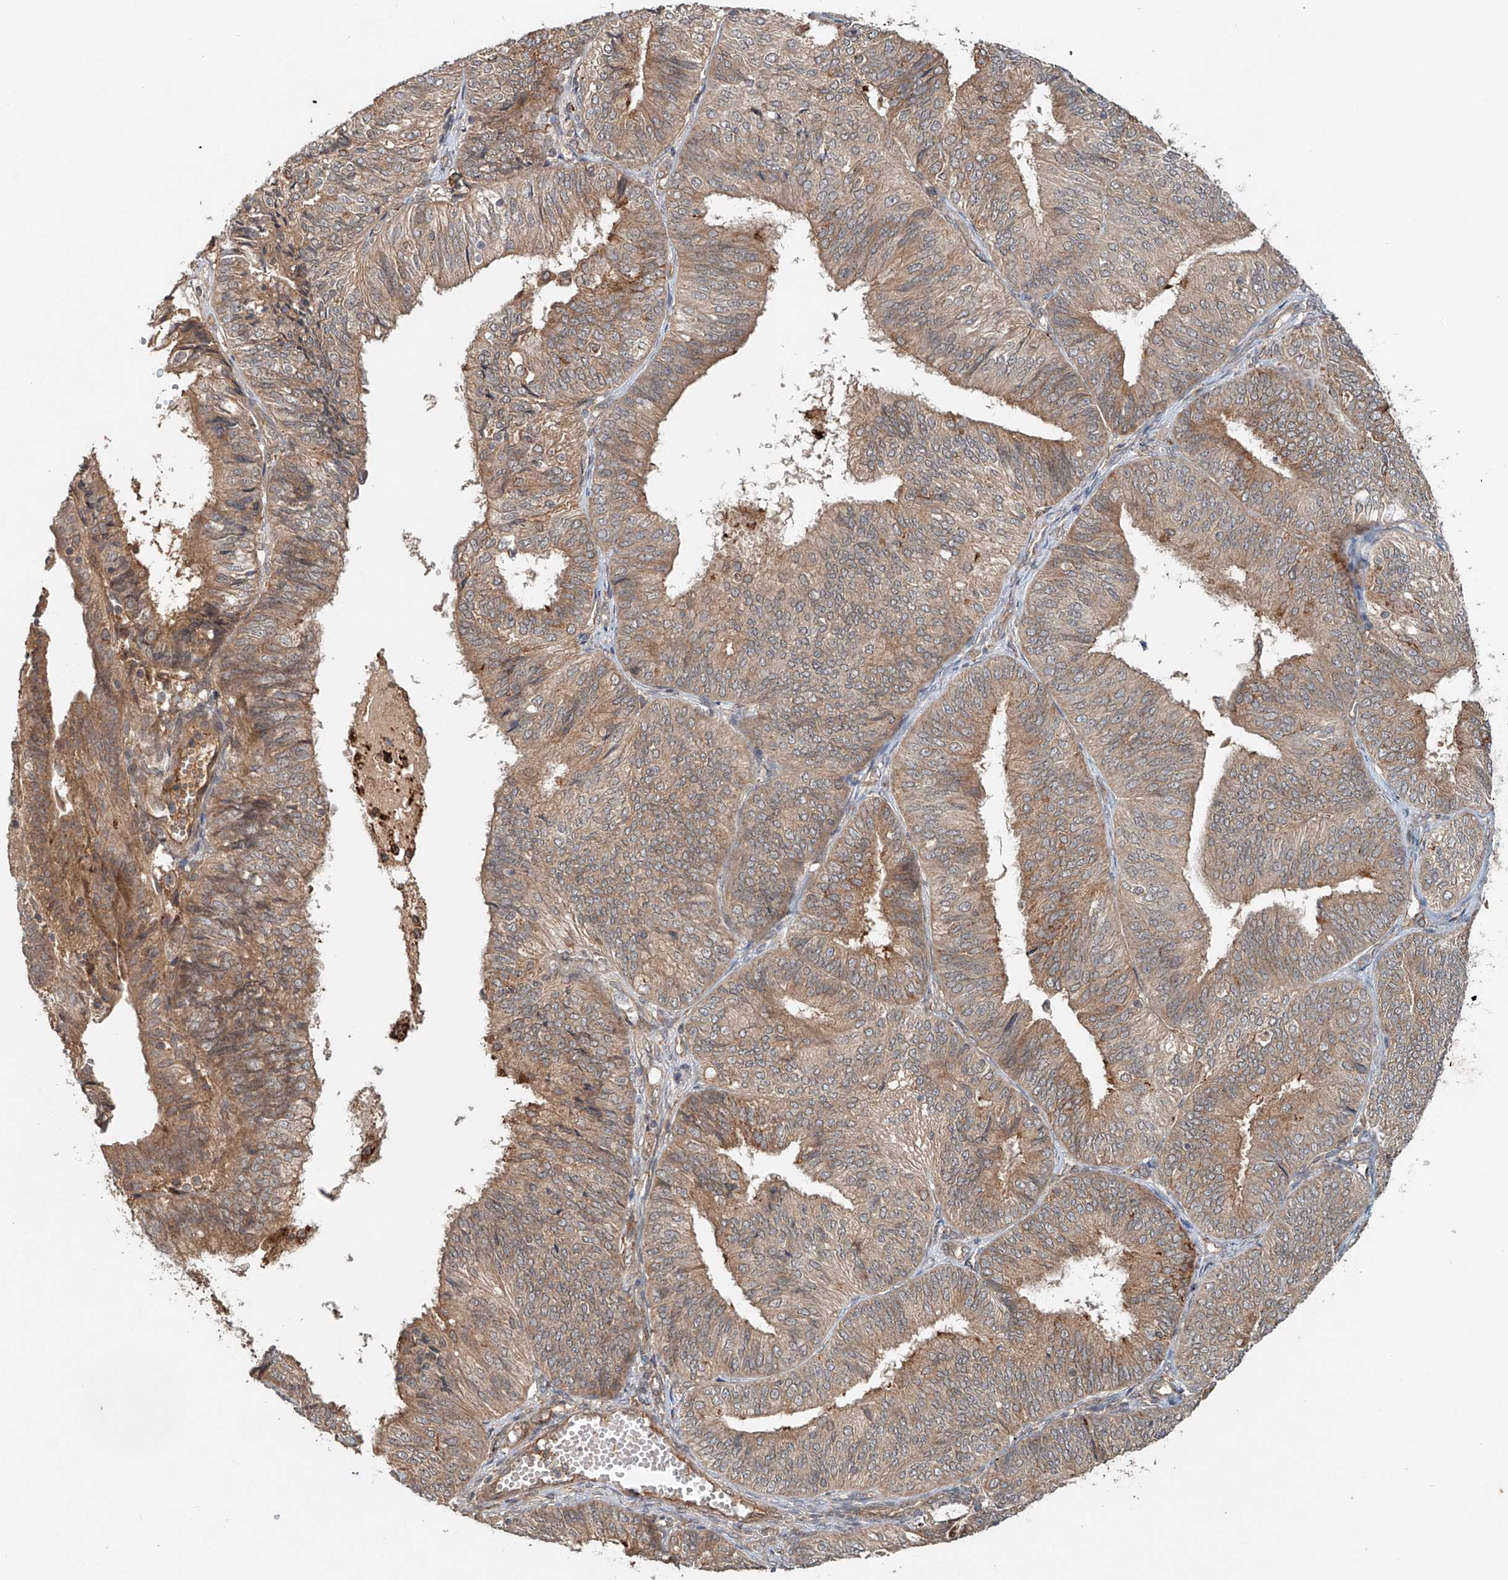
{"staining": {"intensity": "moderate", "quantity": ">75%", "location": "cytoplasmic/membranous"}, "tissue": "endometrial cancer", "cell_type": "Tumor cells", "image_type": "cancer", "snomed": [{"axis": "morphology", "description": "Adenocarcinoma, NOS"}, {"axis": "topography", "description": "Endometrium"}], "caption": "Endometrial cancer (adenocarcinoma) stained with a brown dye demonstrates moderate cytoplasmic/membranous positive positivity in approximately >75% of tumor cells.", "gene": "IER5", "patient": {"sex": "female", "age": 58}}